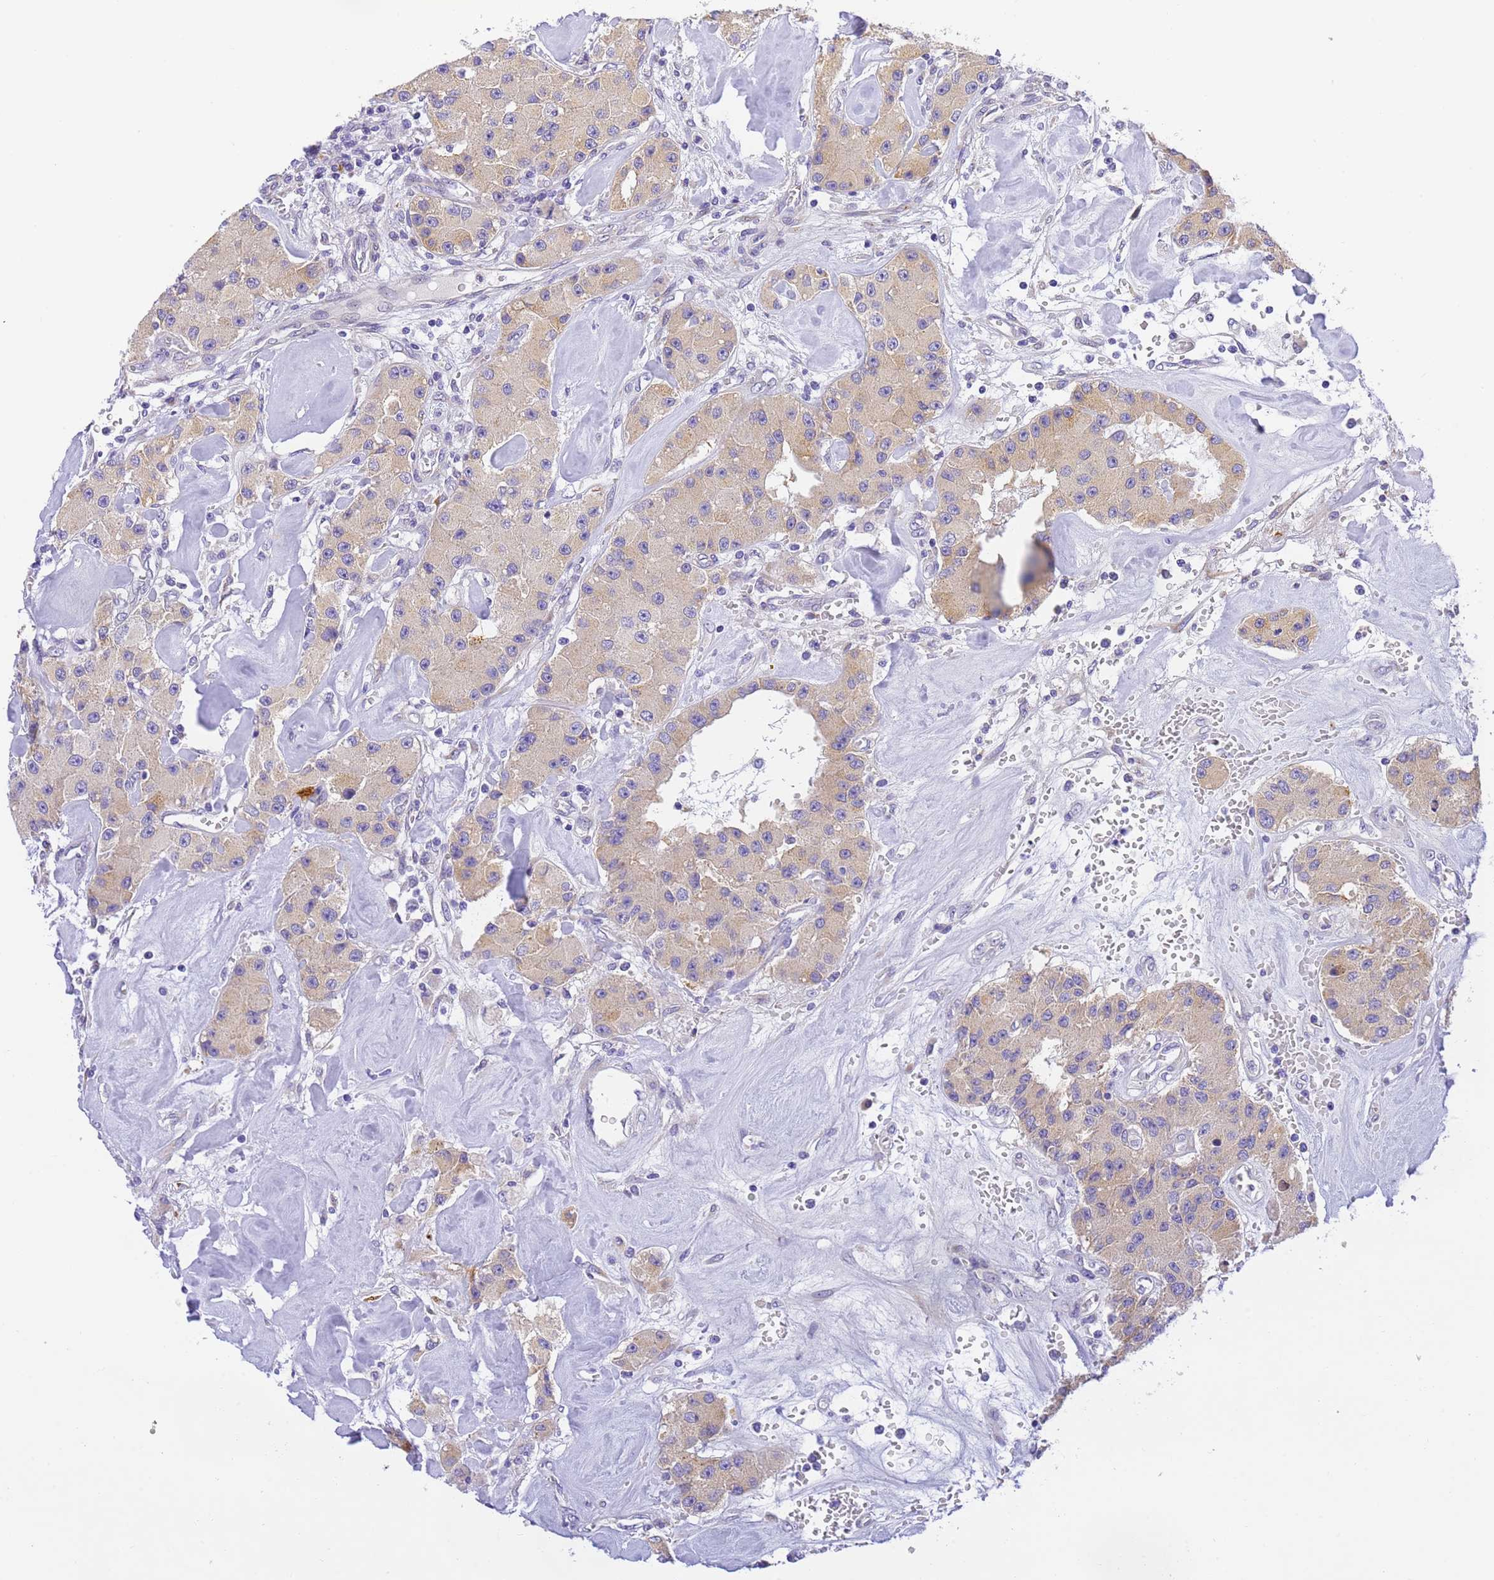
{"staining": {"intensity": "weak", "quantity": "25%-75%", "location": "cytoplasmic/membranous"}, "tissue": "carcinoid", "cell_type": "Tumor cells", "image_type": "cancer", "snomed": [{"axis": "morphology", "description": "Carcinoid, malignant, NOS"}, {"axis": "topography", "description": "Pancreas"}], "caption": "The immunohistochemical stain highlights weak cytoplasmic/membranous staining in tumor cells of malignant carcinoid tissue. (IHC, brightfield microscopy, high magnification).", "gene": "RHBDD3", "patient": {"sex": "male", "age": 41}}